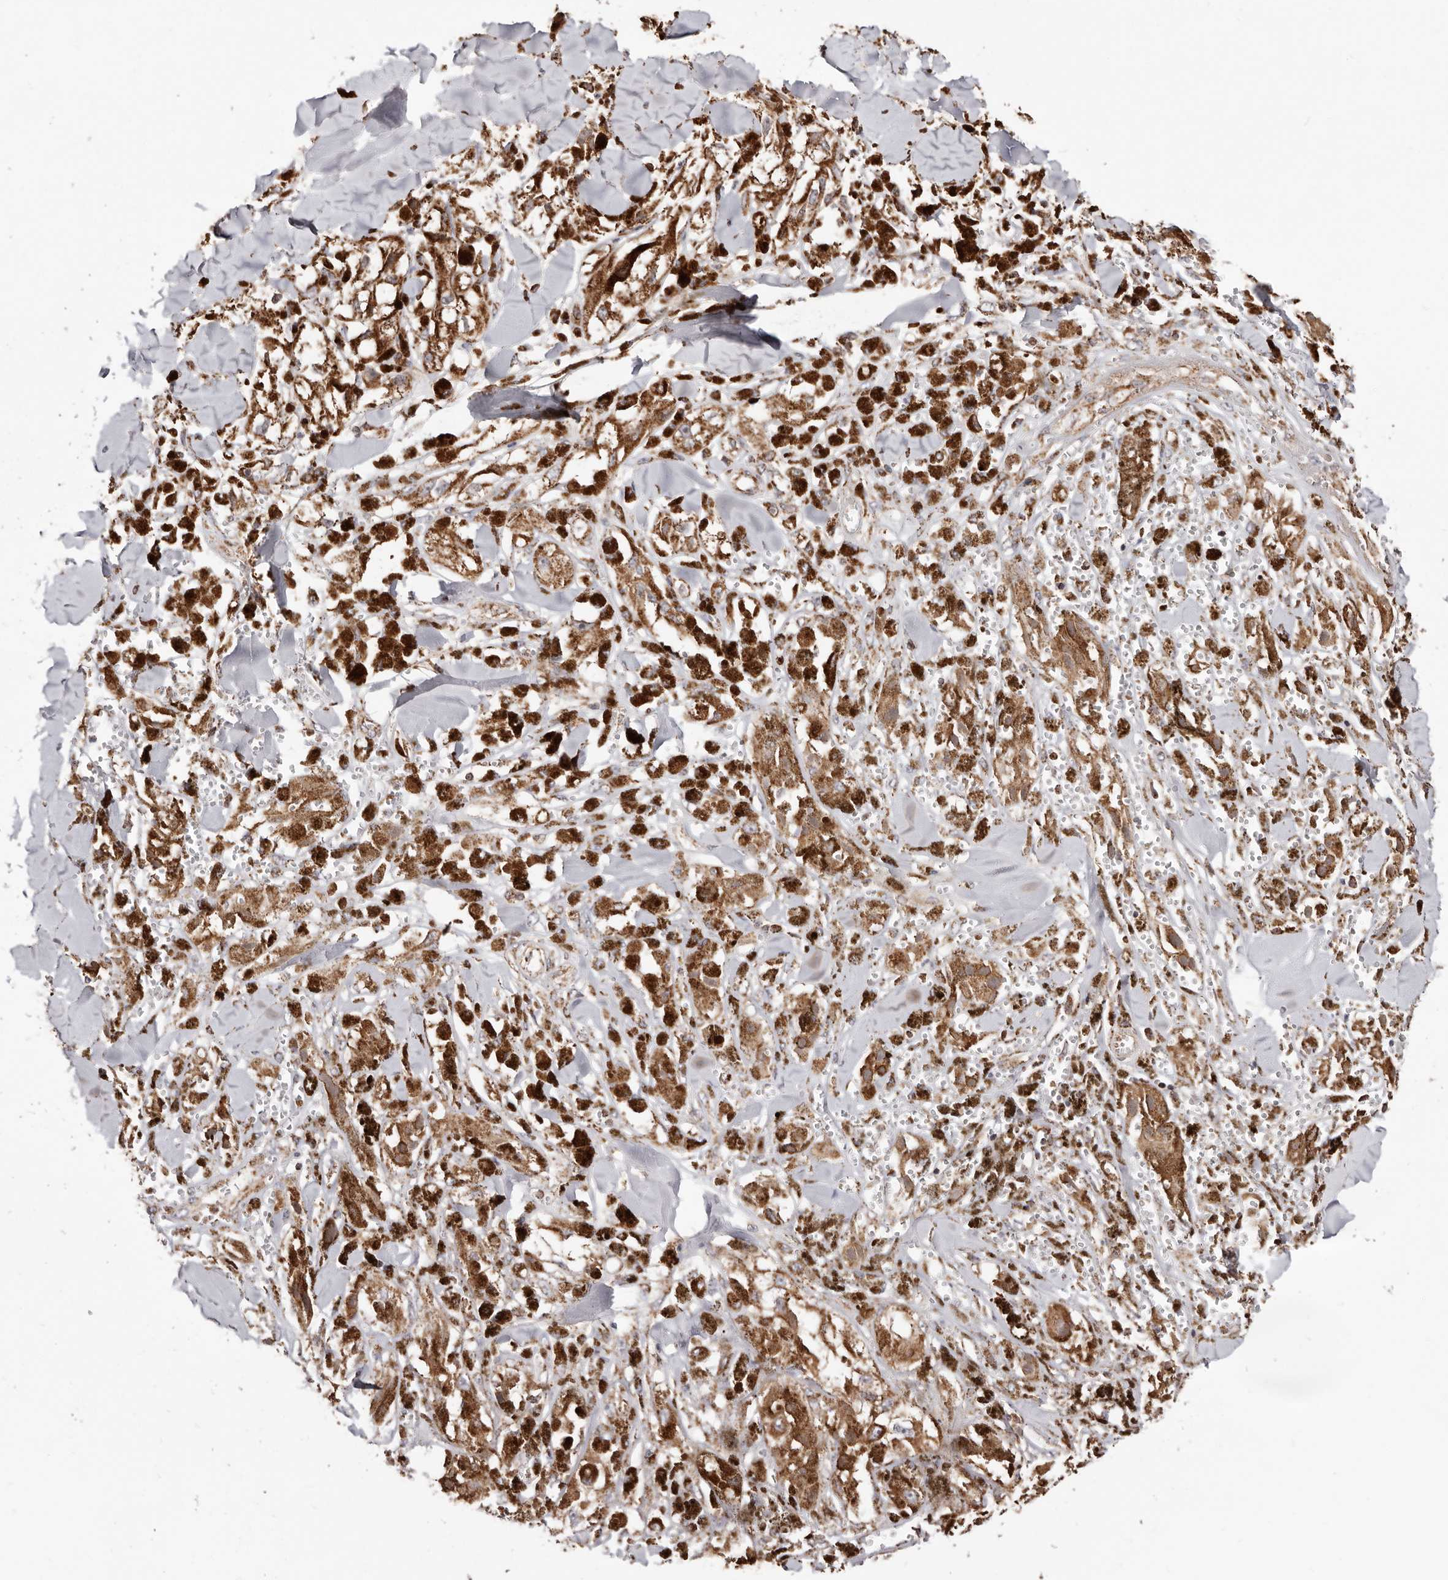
{"staining": {"intensity": "moderate", "quantity": ">75%", "location": "cytoplasmic/membranous"}, "tissue": "melanoma", "cell_type": "Tumor cells", "image_type": "cancer", "snomed": [{"axis": "morphology", "description": "Malignant melanoma, NOS"}, {"axis": "topography", "description": "Skin"}], "caption": "Moderate cytoplasmic/membranous positivity is present in approximately >75% of tumor cells in malignant melanoma. (DAB (3,3'-diaminobenzidine) IHC, brown staining for protein, blue staining for nuclei).", "gene": "PRKACB", "patient": {"sex": "male", "age": 88}}